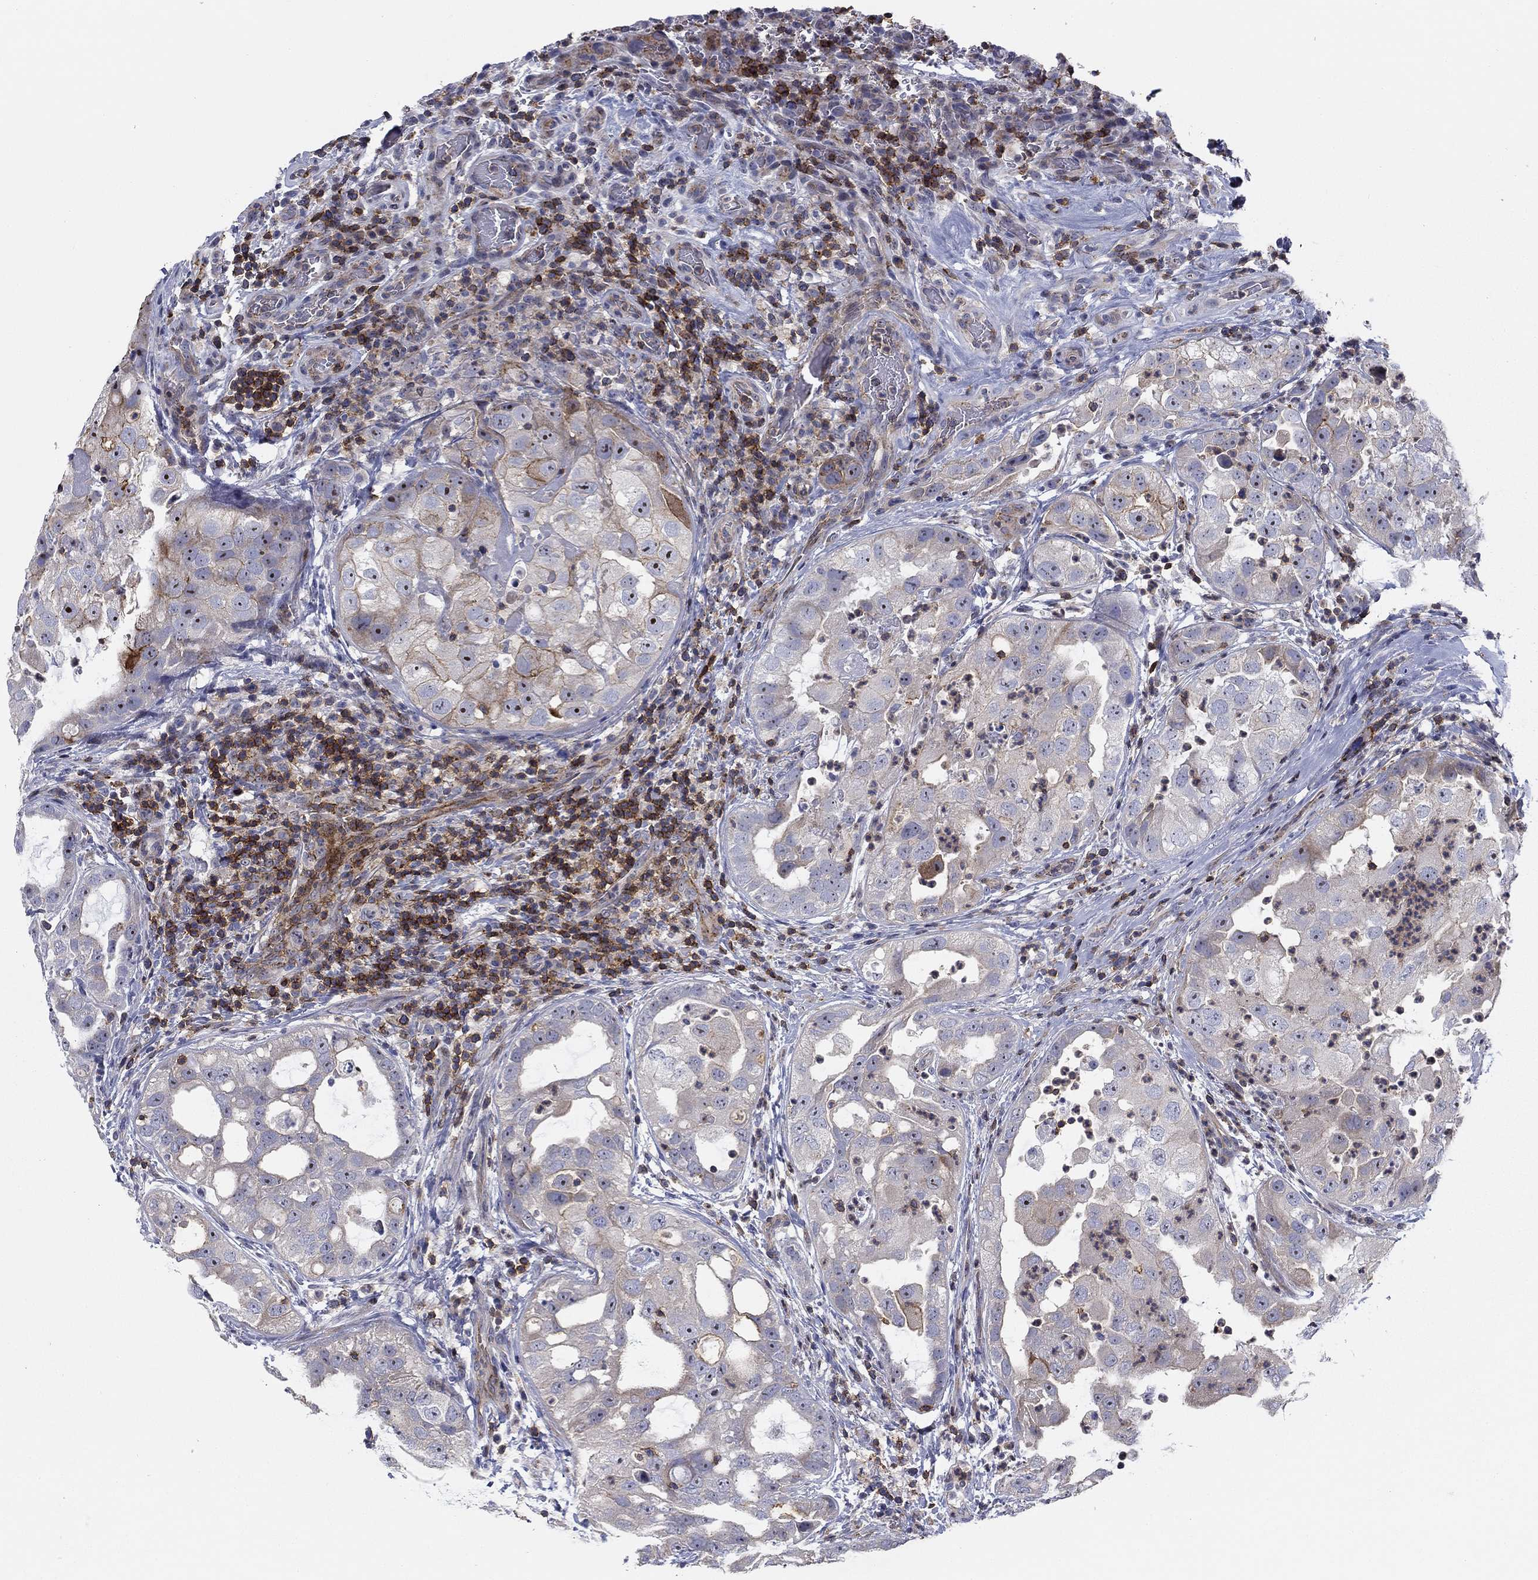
{"staining": {"intensity": "moderate", "quantity": "<25%", "location": "cytoplasmic/membranous"}, "tissue": "urothelial cancer", "cell_type": "Tumor cells", "image_type": "cancer", "snomed": [{"axis": "morphology", "description": "Urothelial carcinoma, High grade"}, {"axis": "topography", "description": "Urinary bladder"}], "caption": "High-grade urothelial carcinoma stained with DAB immunohistochemistry exhibits low levels of moderate cytoplasmic/membranous staining in approximately <25% of tumor cells.", "gene": "SIT1", "patient": {"sex": "female", "age": 41}}